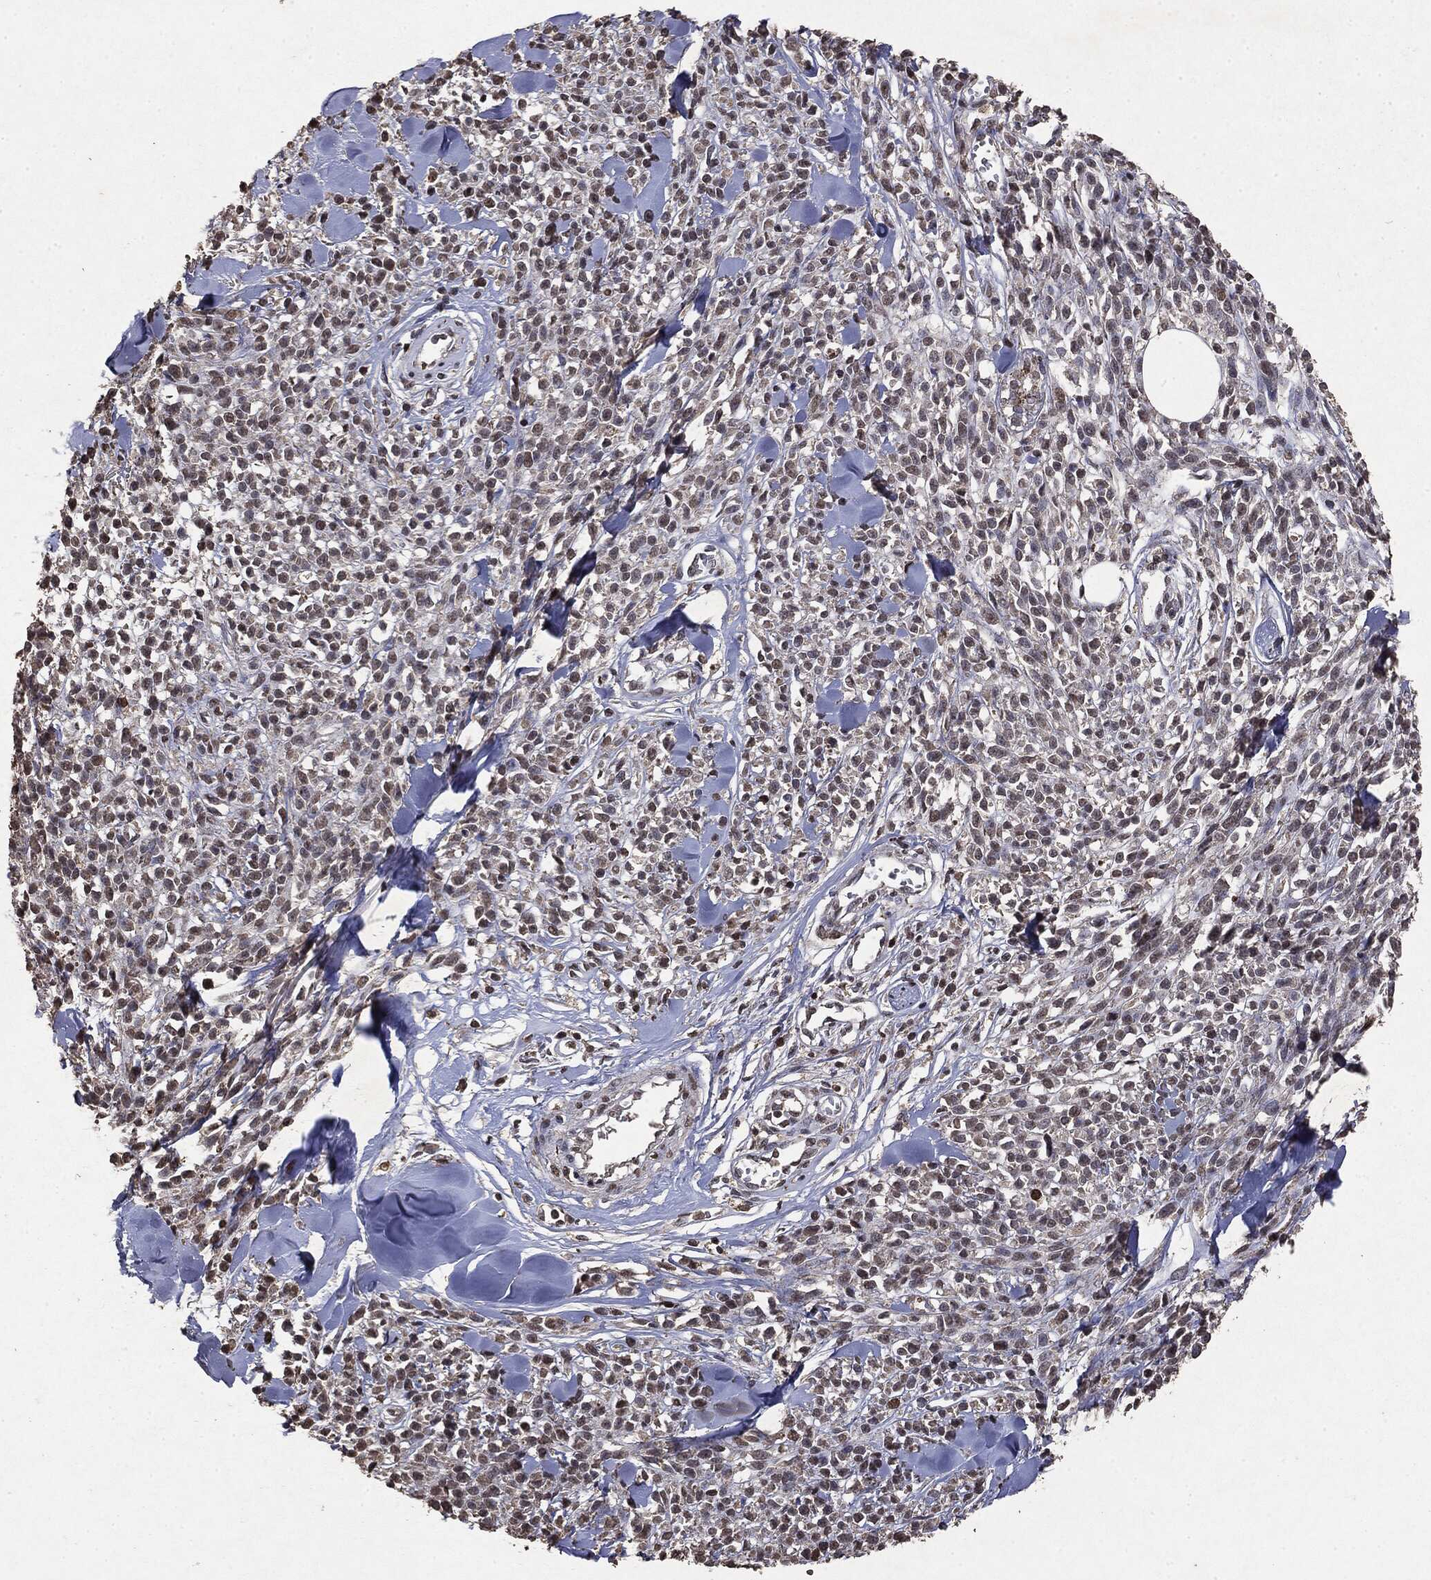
{"staining": {"intensity": "moderate", "quantity": "<25%", "location": "nuclear"}, "tissue": "melanoma", "cell_type": "Tumor cells", "image_type": "cancer", "snomed": [{"axis": "morphology", "description": "Malignant melanoma, NOS"}, {"axis": "topography", "description": "Skin"}, {"axis": "topography", "description": "Skin of trunk"}], "caption": "Tumor cells show moderate nuclear staining in about <25% of cells in malignant melanoma.", "gene": "RAD18", "patient": {"sex": "male", "age": 74}}